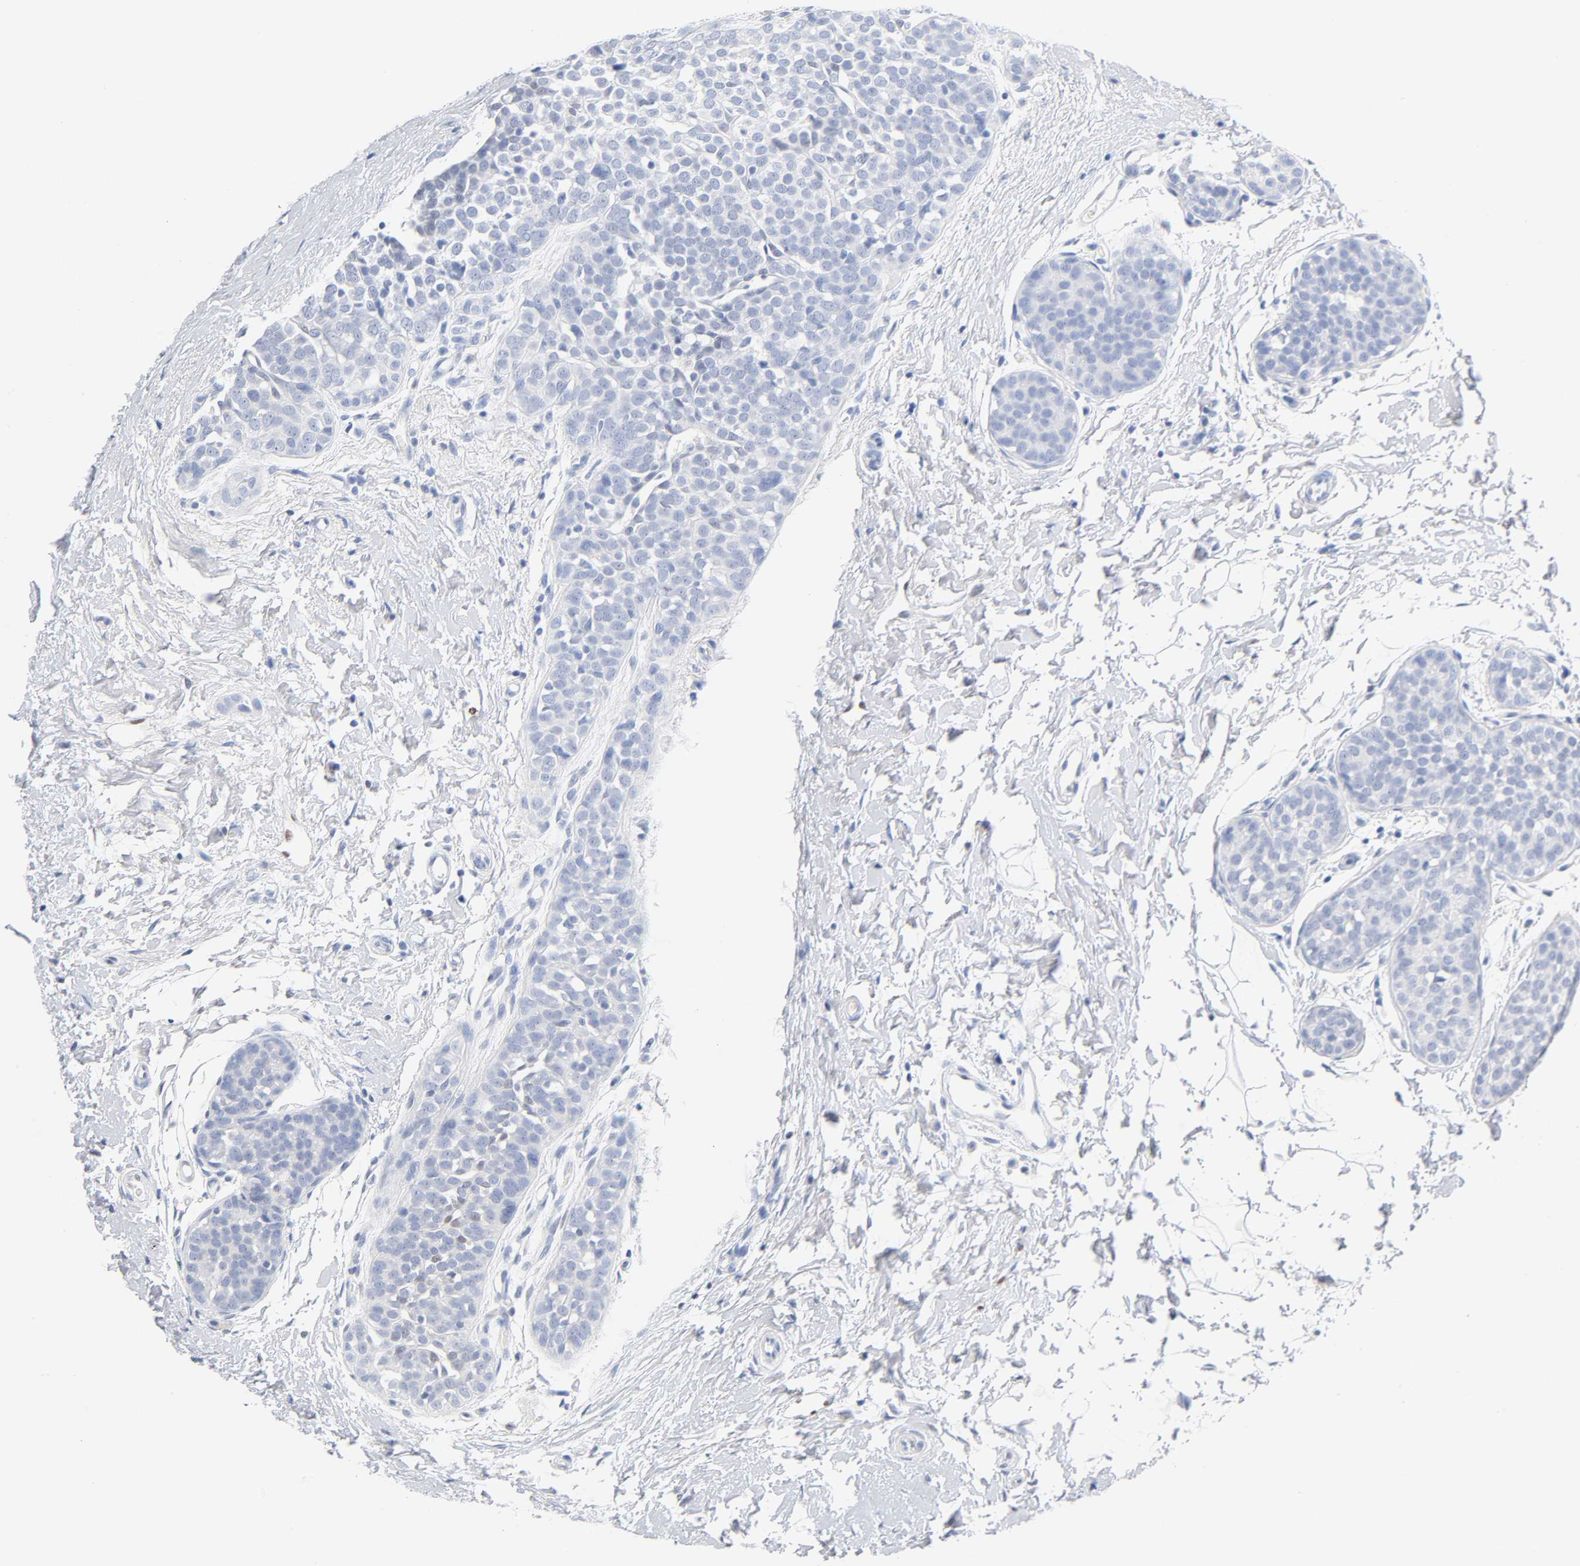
{"staining": {"intensity": "weak", "quantity": "<25%", "location": "cytoplasmic/membranous,nuclear"}, "tissue": "breast cancer", "cell_type": "Tumor cells", "image_type": "cancer", "snomed": [{"axis": "morphology", "description": "Lobular carcinoma, in situ"}, {"axis": "morphology", "description": "Lobular carcinoma"}, {"axis": "topography", "description": "Breast"}], "caption": "Image shows no protein expression in tumor cells of breast cancer (lobular carcinoma in situ) tissue.", "gene": "NFATC1", "patient": {"sex": "female", "age": 41}}